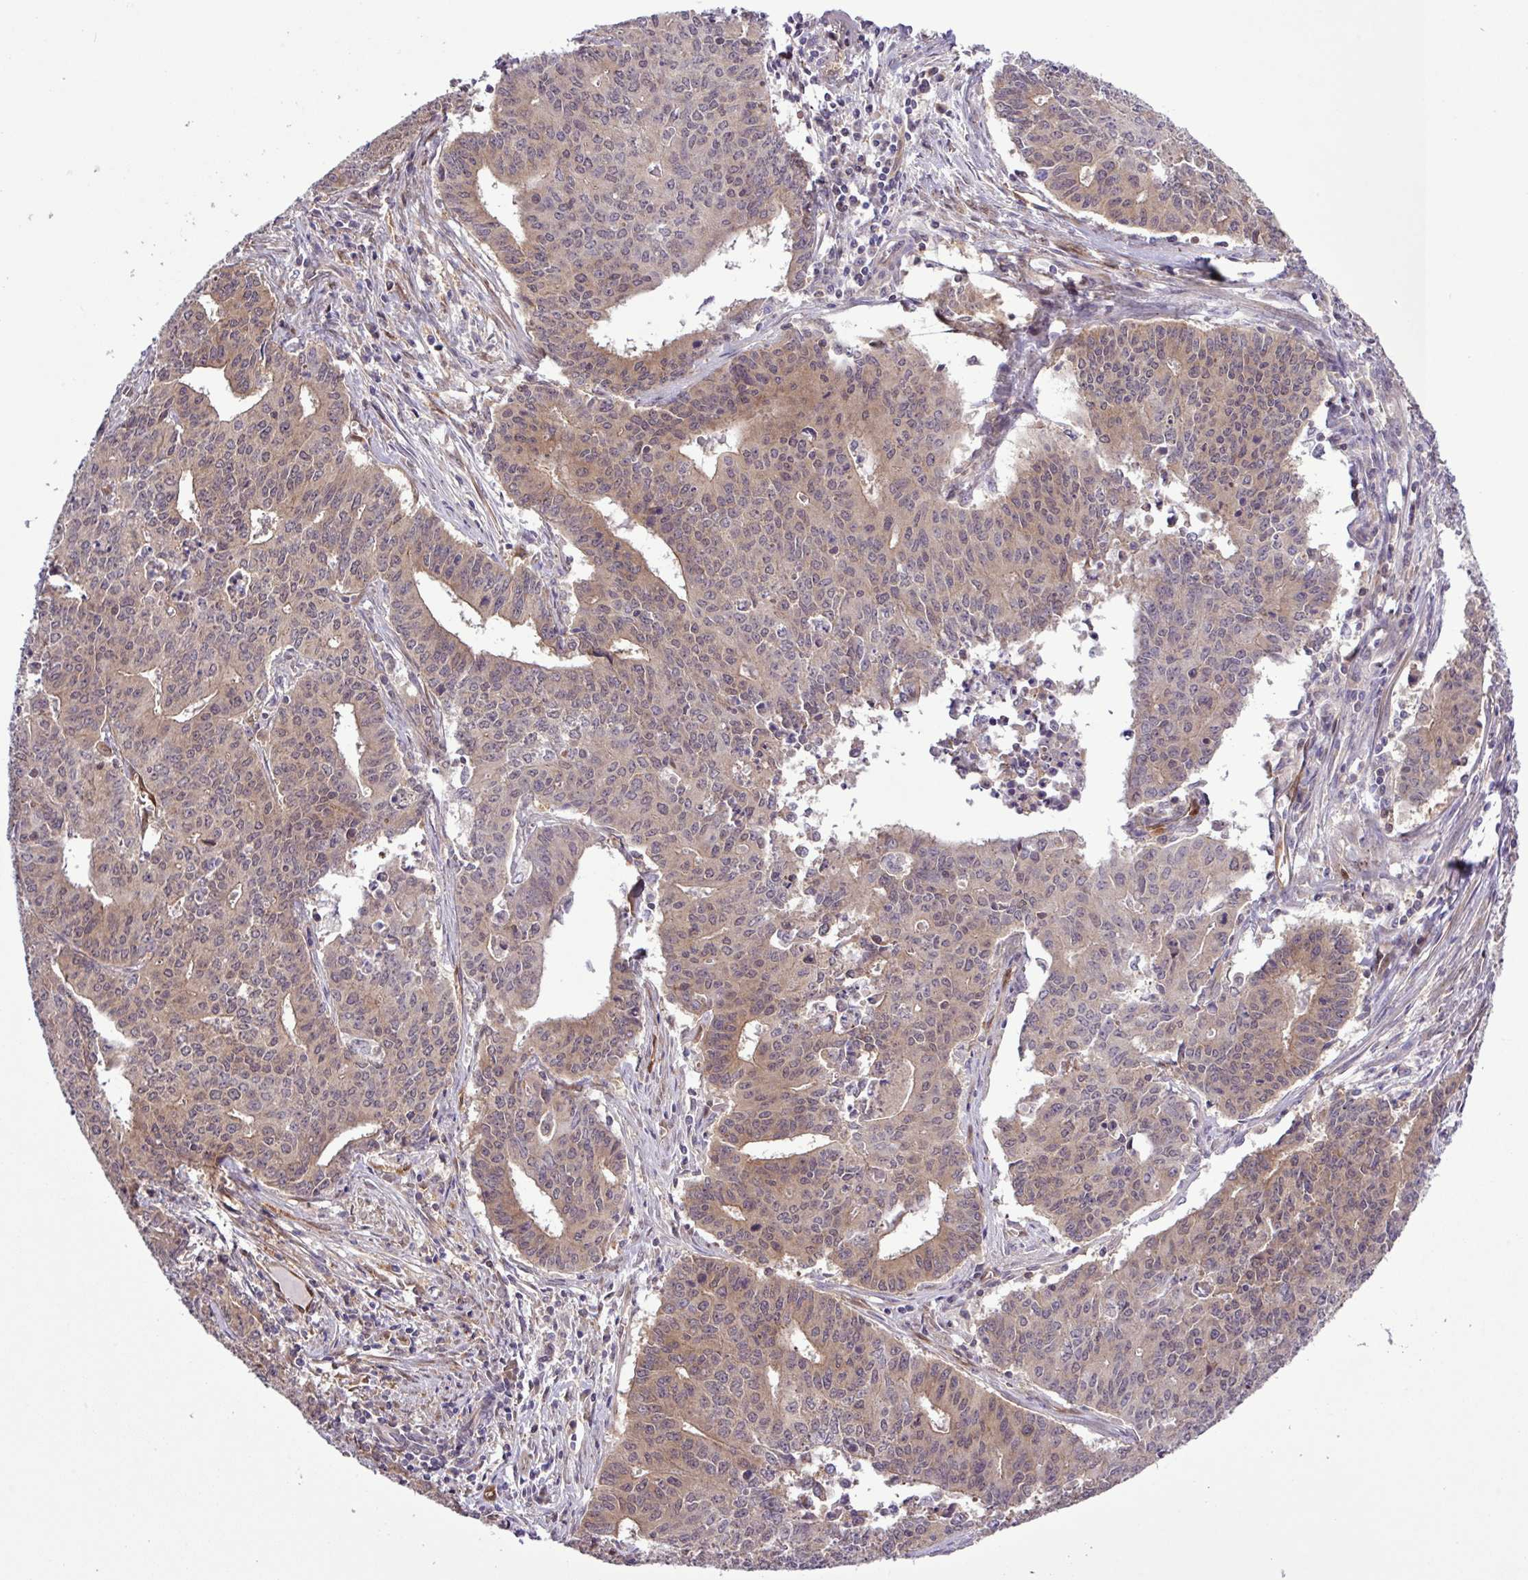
{"staining": {"intensity": "weak", "quantity": "25%-75%", "location": "cytoplasmic/membranous,nuclear"}, "tissue": "endometrial cancer", "cell_type": "Tumor cells", "image_type": "cancer", "snomed": [{"axis": "morphology", "description": "Adenocarcinoma, NOS"}, {"axis": "topography", "description": "Endometrium"}], "caption": "Endometrial cancer (adenocarcinoma) stained with a brown dye displays weak cytoplasmic/membranous and nuclear positive expression in about 25%-75% of tumor cells.", "gene": "CARHSP1", "patient": {"sex": "female", "age": 59}}